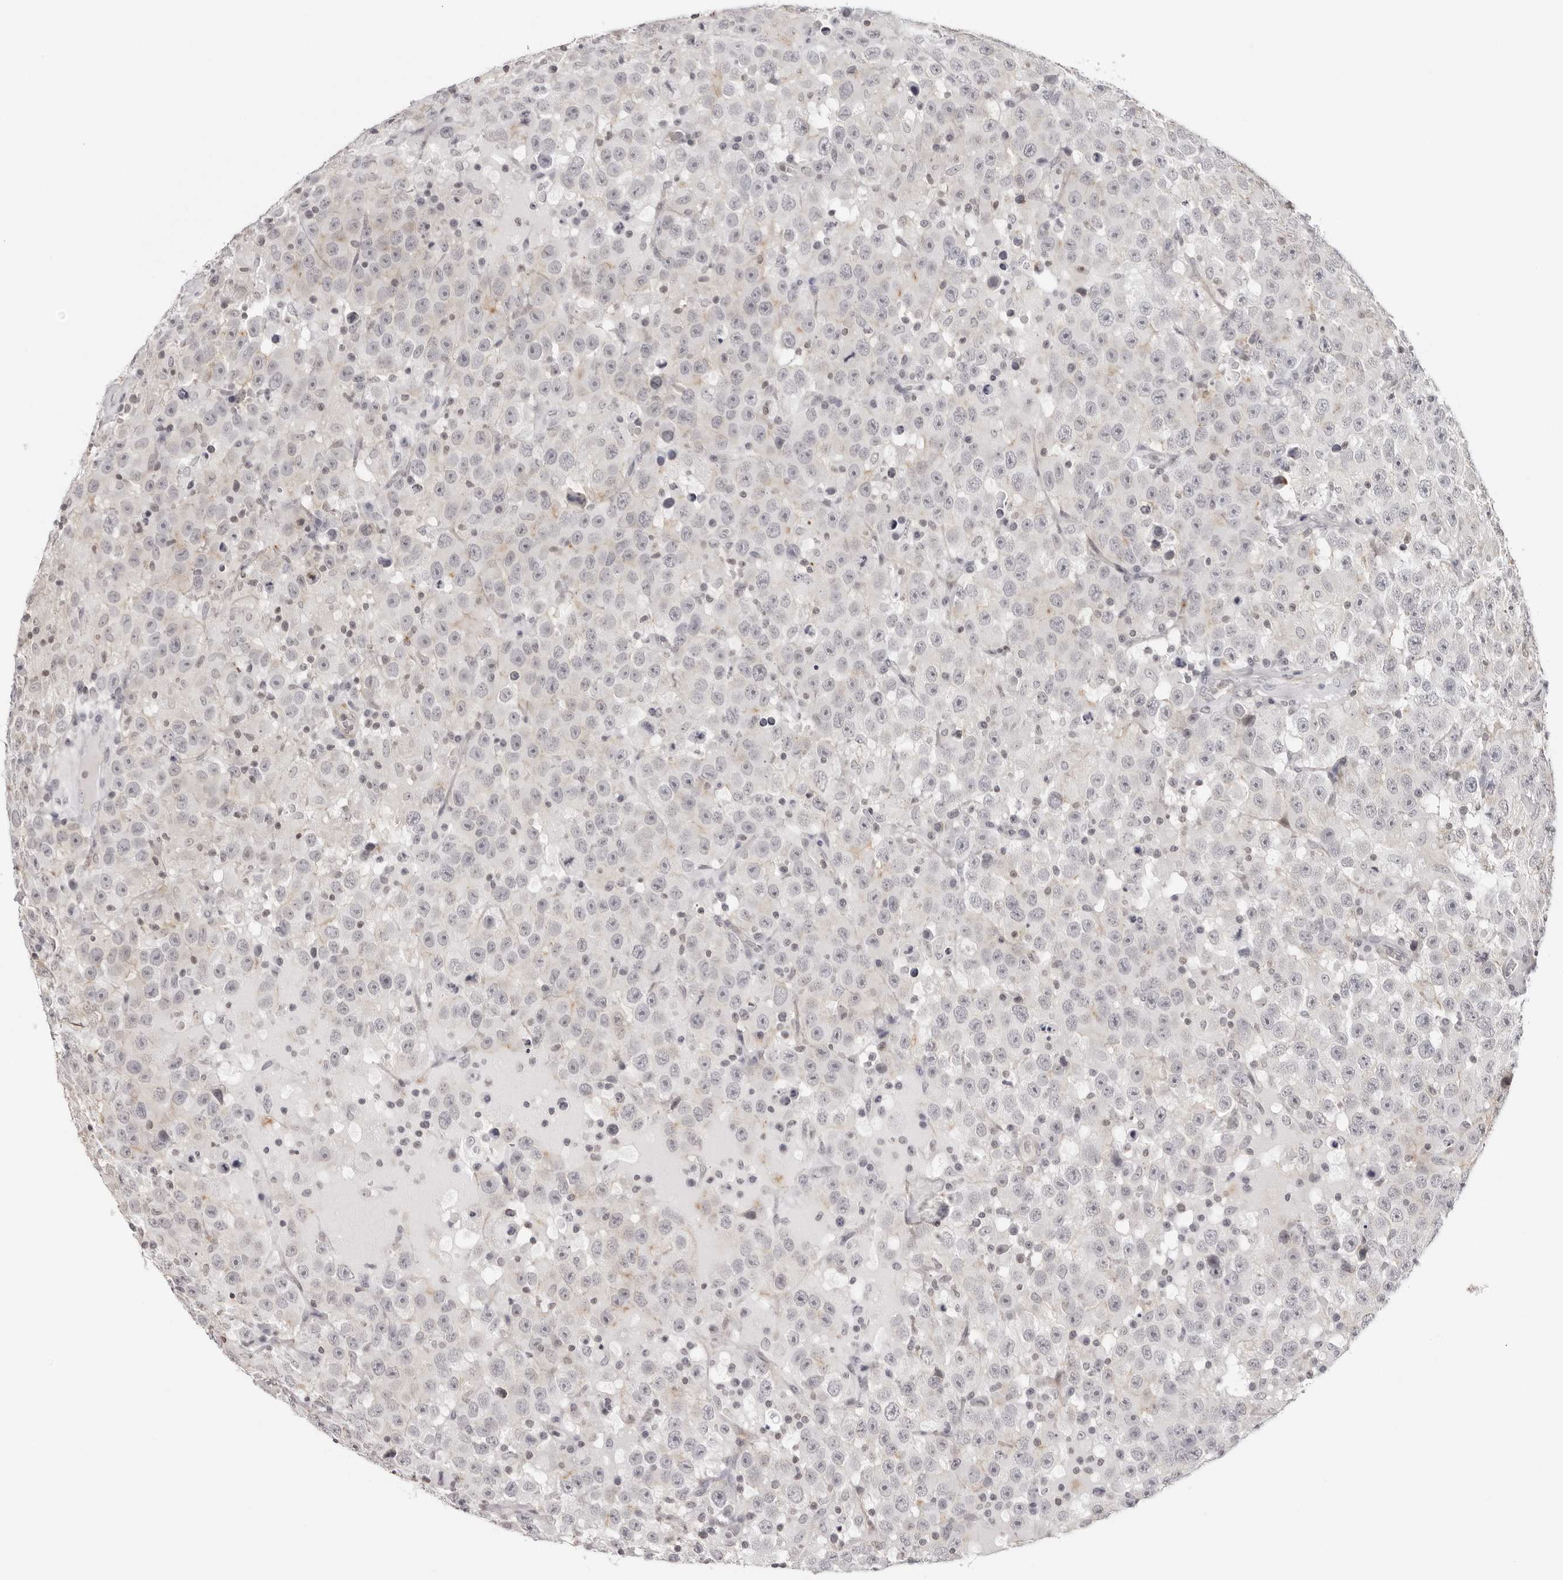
{"staining": {"intensity": "negative", "quantity": "none", "location": "none"}, "tissue": "testis cancer", "cell_type": "Tumor cells", "image_type": "cancer", "snomed": [{"axis": "morphology", "description": "Seminoma, NOS"}, {"axis": "topography", "description": "Testis"}], "caption": "The histopathology image exhibits no staining of tumor cells in testis seminoma. The staining is performed using DAB brown chromogen with nuclei counter-stained in using hematoxylin.", "gene": "UNK", "patient": {"sex": "male", "age": 41}}